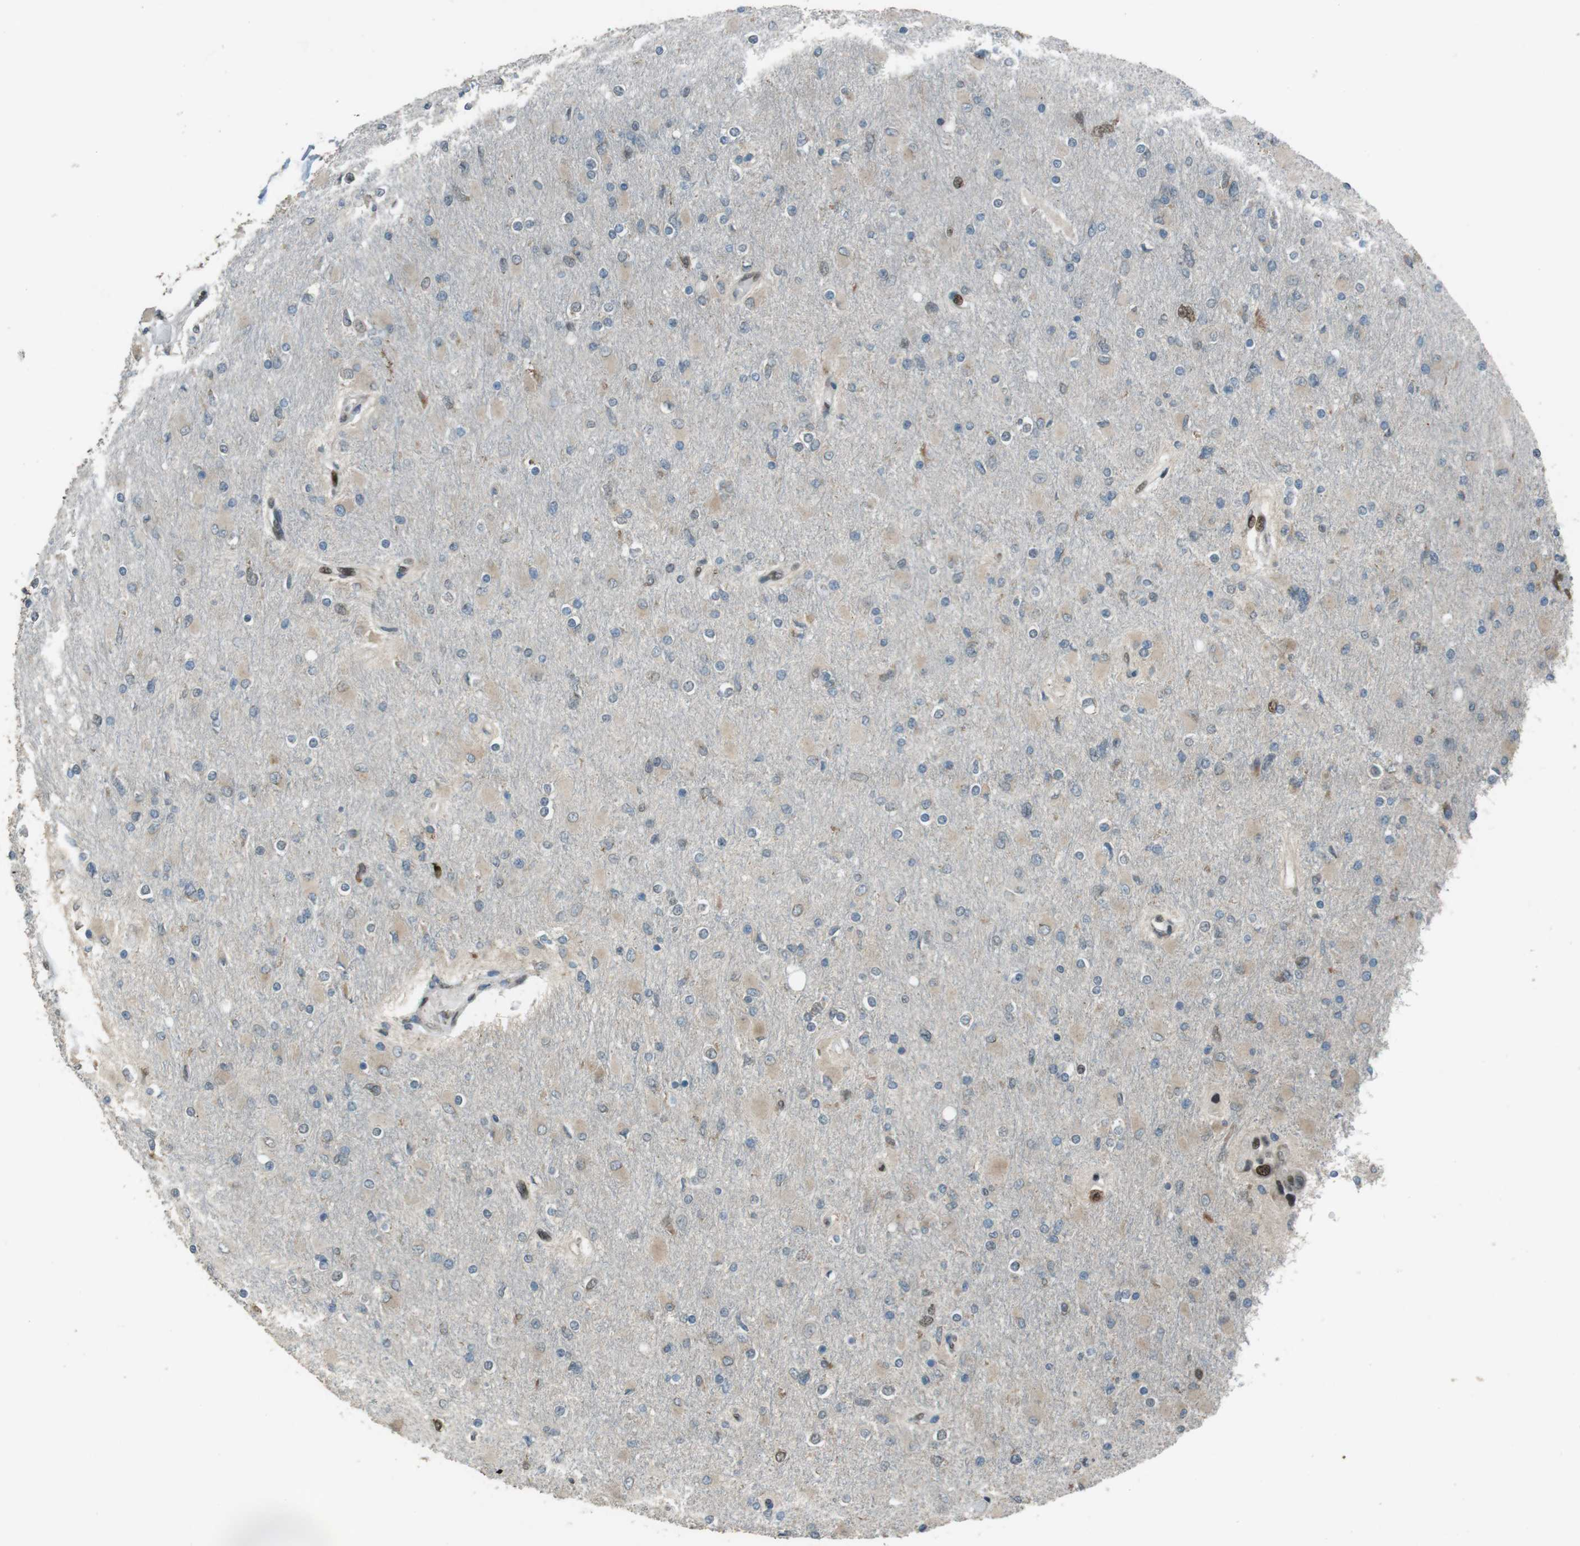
{"staining": {"intensity": "negative", "quantity": "none", "location": "none"}, "tissue": "glioma", "cell_type": "Tumor cells", "image_type": "cancer", "snomed": [{"axis": "morphology", "description": "Glioma, malignant, High grade"}, {"axis": "topography", "description": "Cerebral cortex"}], "caption": "Immunohistochemistry (IHC) histopathology image of neoplastic tissue: human malignant high-grade glioma stained with DAB reveals no significant protein expression in tumor cells.", "gene": "ZNF330", "patient": {"sex": "female", "age": 36}}